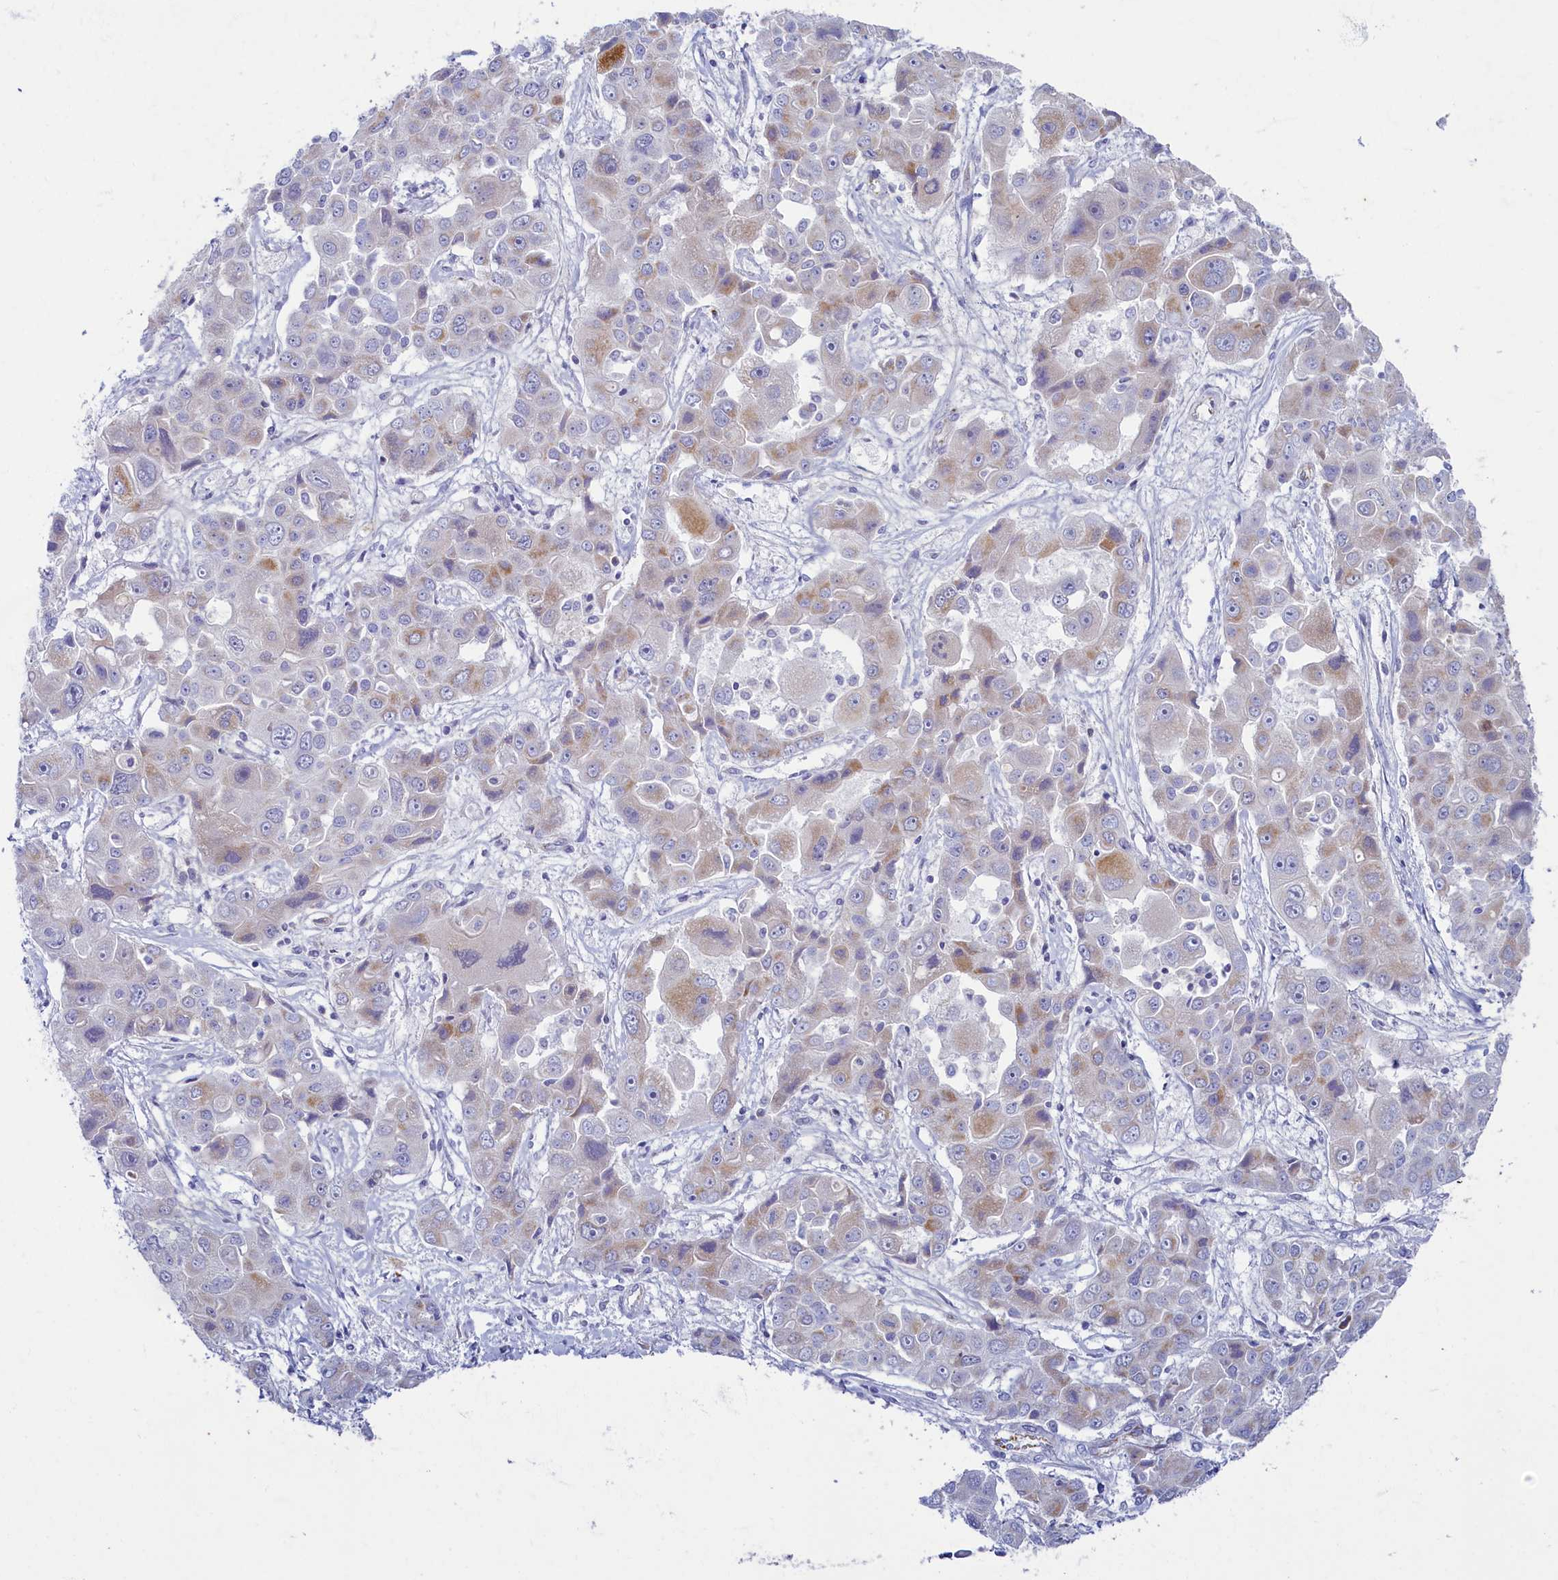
{"staining": {"intensity": "moderate", "quantity": "<25%", "location": "cytoplasmic/membranous"}, "tissue": "liver cancer", "cell_type": "Tumor cells", "image_type": "cancer", "snomed": [{"axis": "morphology", "description": "Cholangiocarcinoma"}, {"axis": "topography", "description": "Liver"}], "caption": "Immunohistochemical staining of human liver cancer (cholangiocarcinoma) demonstrates low levels of moderate cytoplasmic/membranous staining in approximately <25% of tumor cells.", "gene": "OCIAD2", "patient": {"sex": "male", "age": 67}}